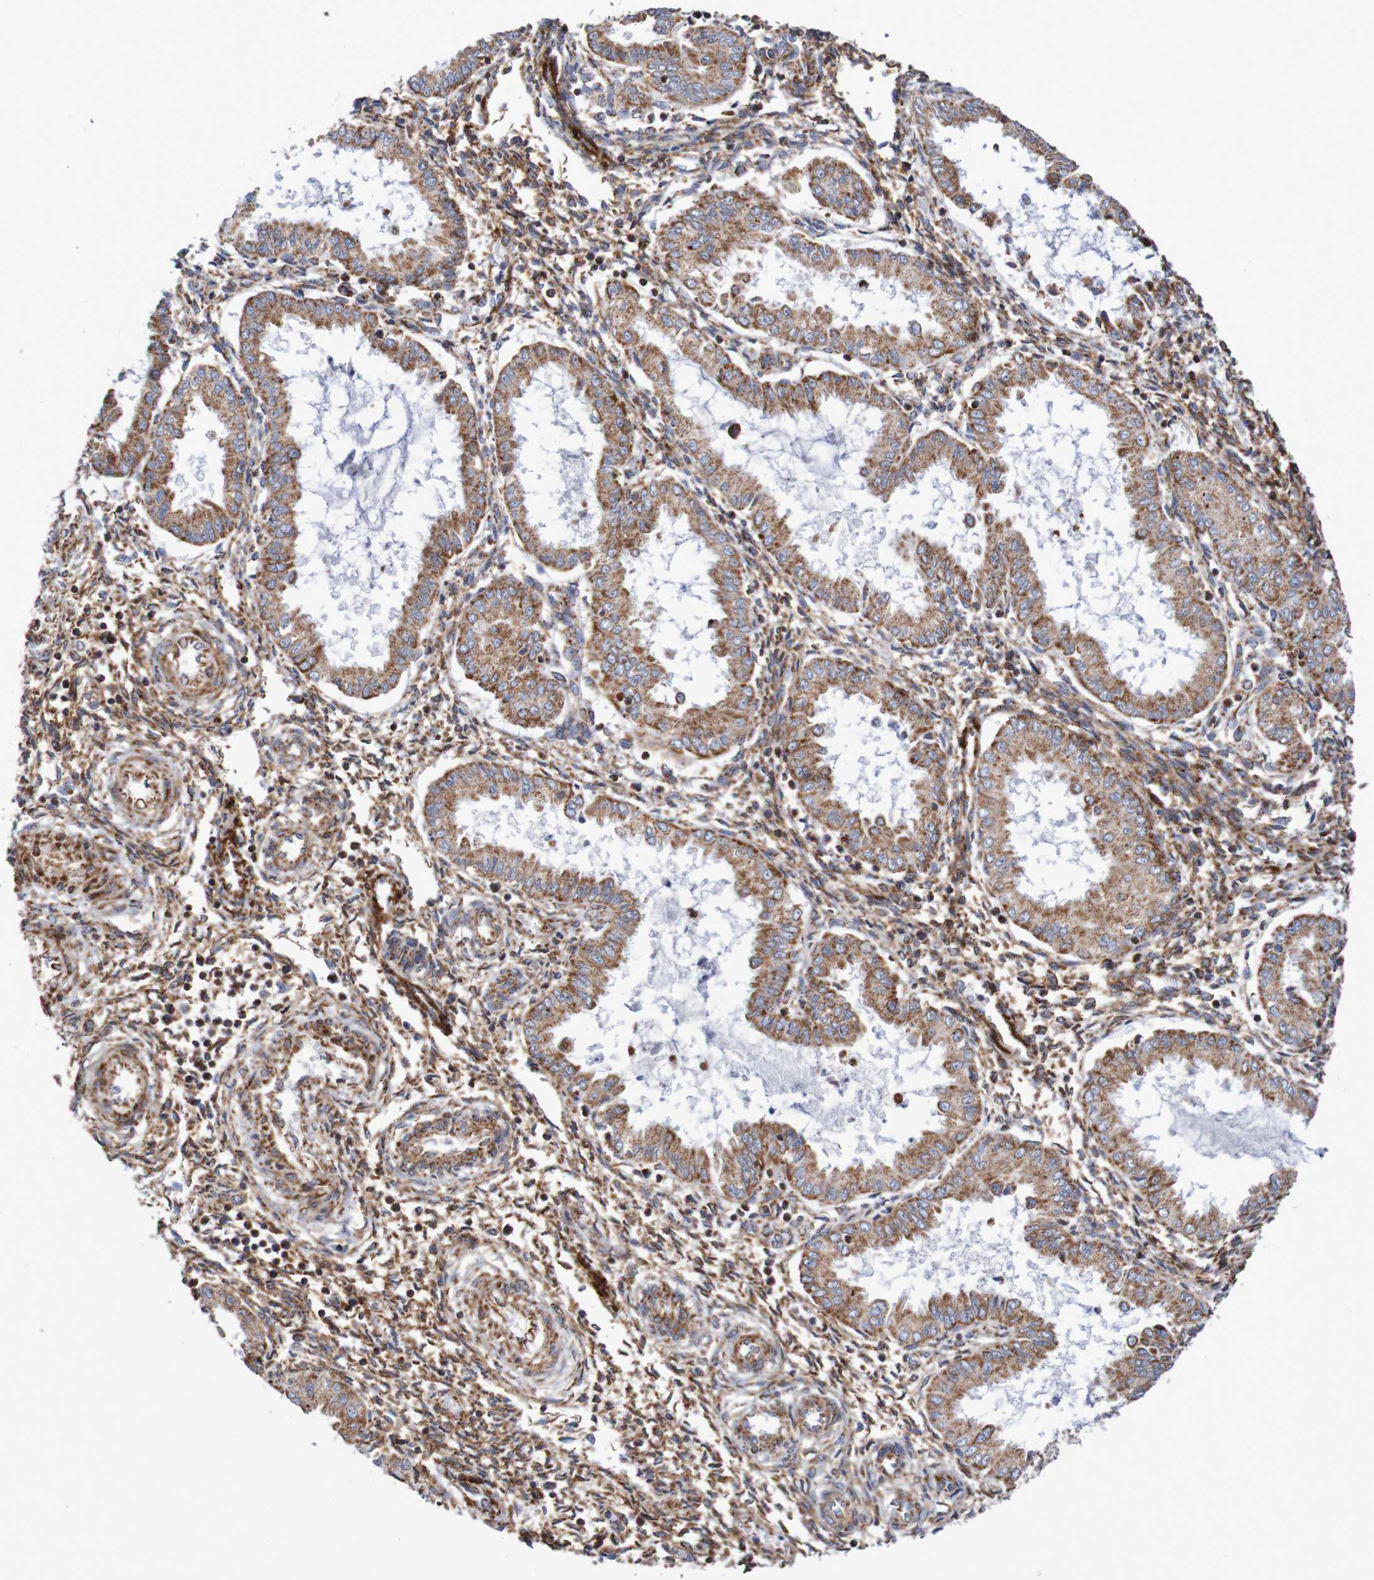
{"staining": {"intensity": "moderate", "quantity": "25%-75%", "location": "cytoplasmic/membranous"}, "tissue": "endometrium", "cell_type": "Cells in endometrial stroma", "image_type": "normal", "snomed": [{"axis": "morphology", "description": "Normal tissue, NOS"}, {"axis": "topography", "description": "Endometrium"}], "caption": "Moderate cytoplasmic/membranous expression for a protein is identified in approximately 25%-75% of cells in endometrial stroma of benign endometrium using immunohistochemistry.", "gene": "MMEL1", "patient": {"sex": "female", "age": 33}}